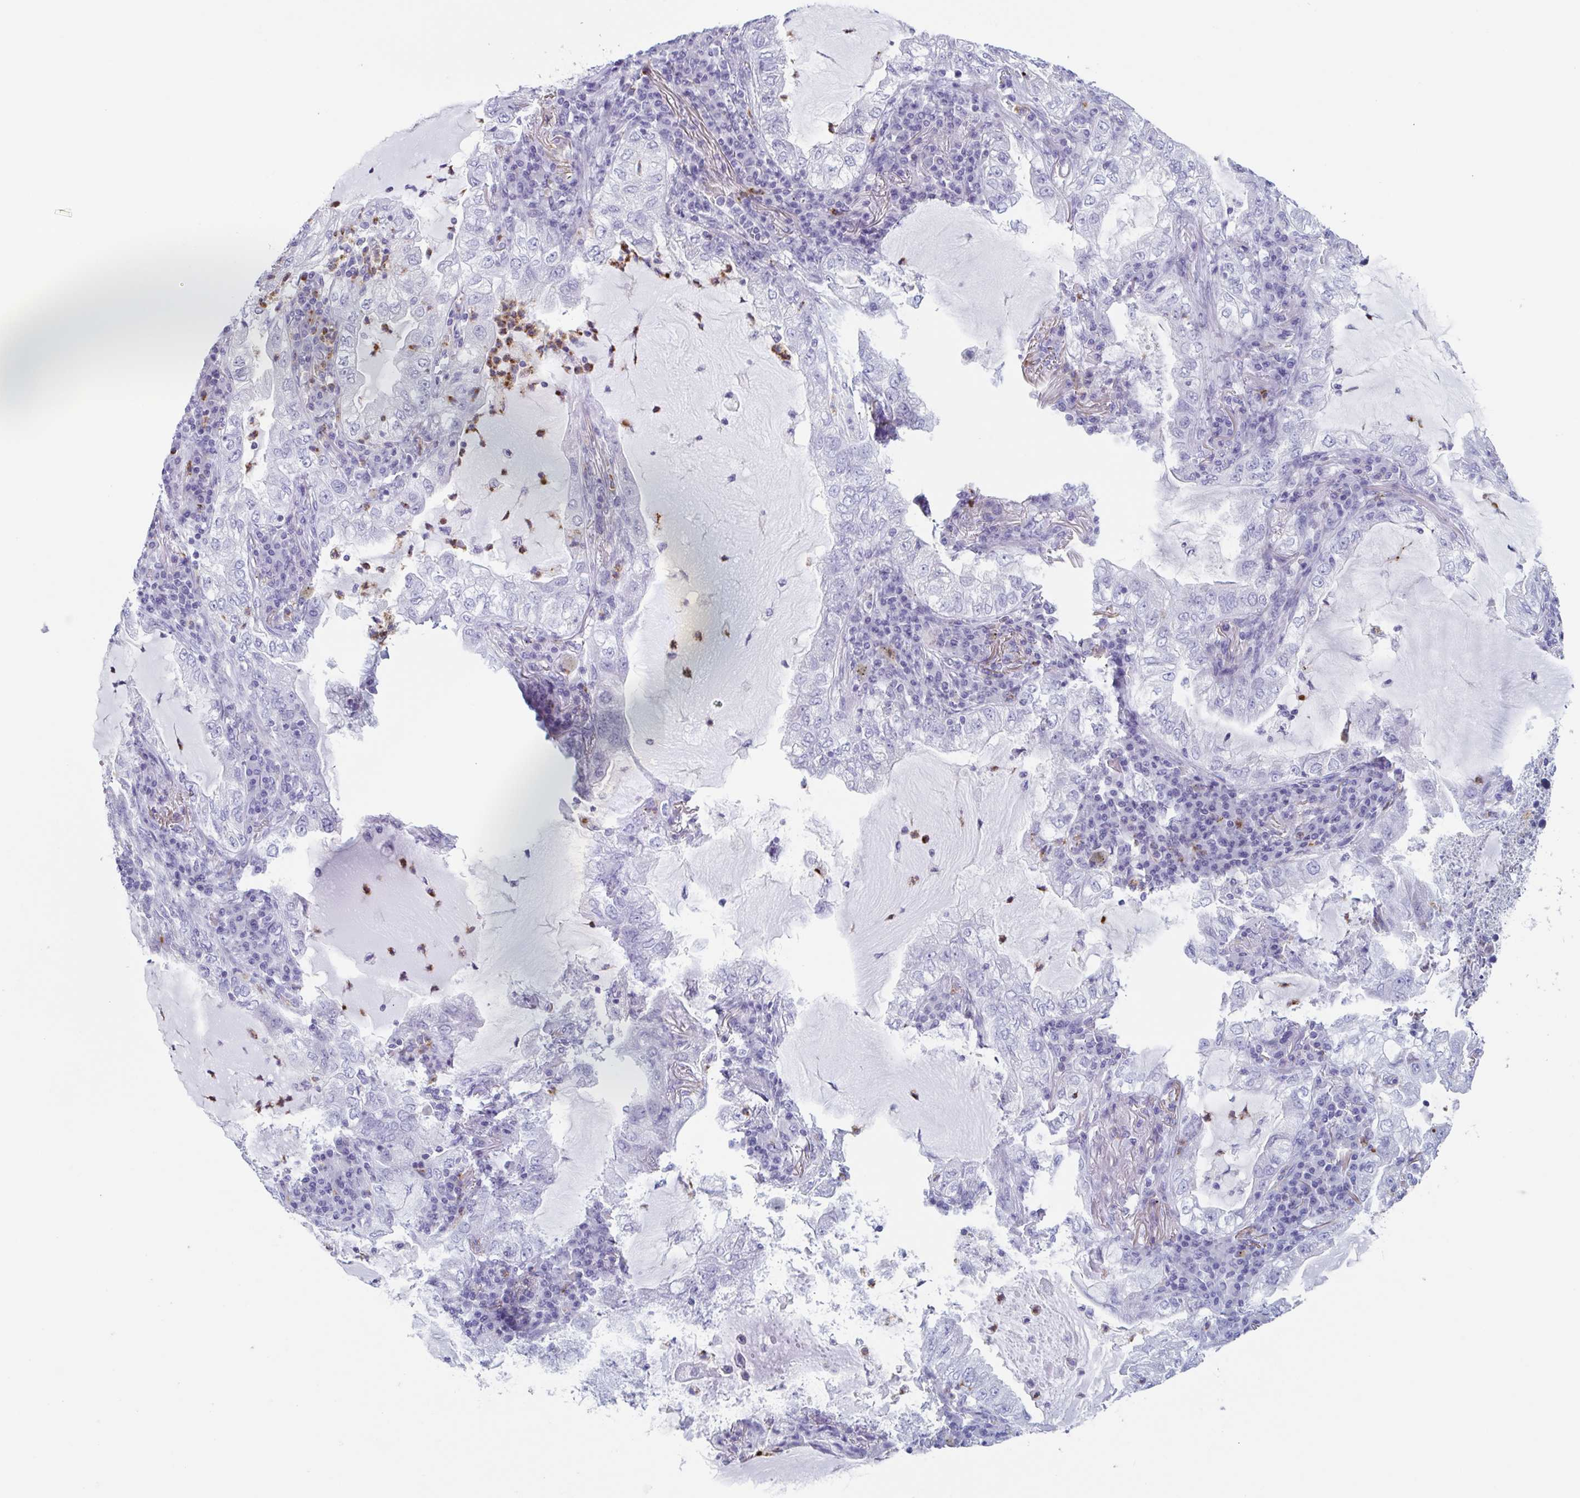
{"staining": {"intensity": "negative", "quantity": "none", "location": "none"}, "tissue": "lung cancer", "cell_type": "Tumor cells", "image_type": "cancer", "snomed": [{"axis": "morphology", "description": "Adenocarcinoma, NOS"}, {"axis": "topography", "description": "Lung"}], "caption": "A histopathology image of human lung adenocarcinoma is negative for staining in tumor cells.", "gene": "BPI", "patient": {"sex": "female", "age": 73}}